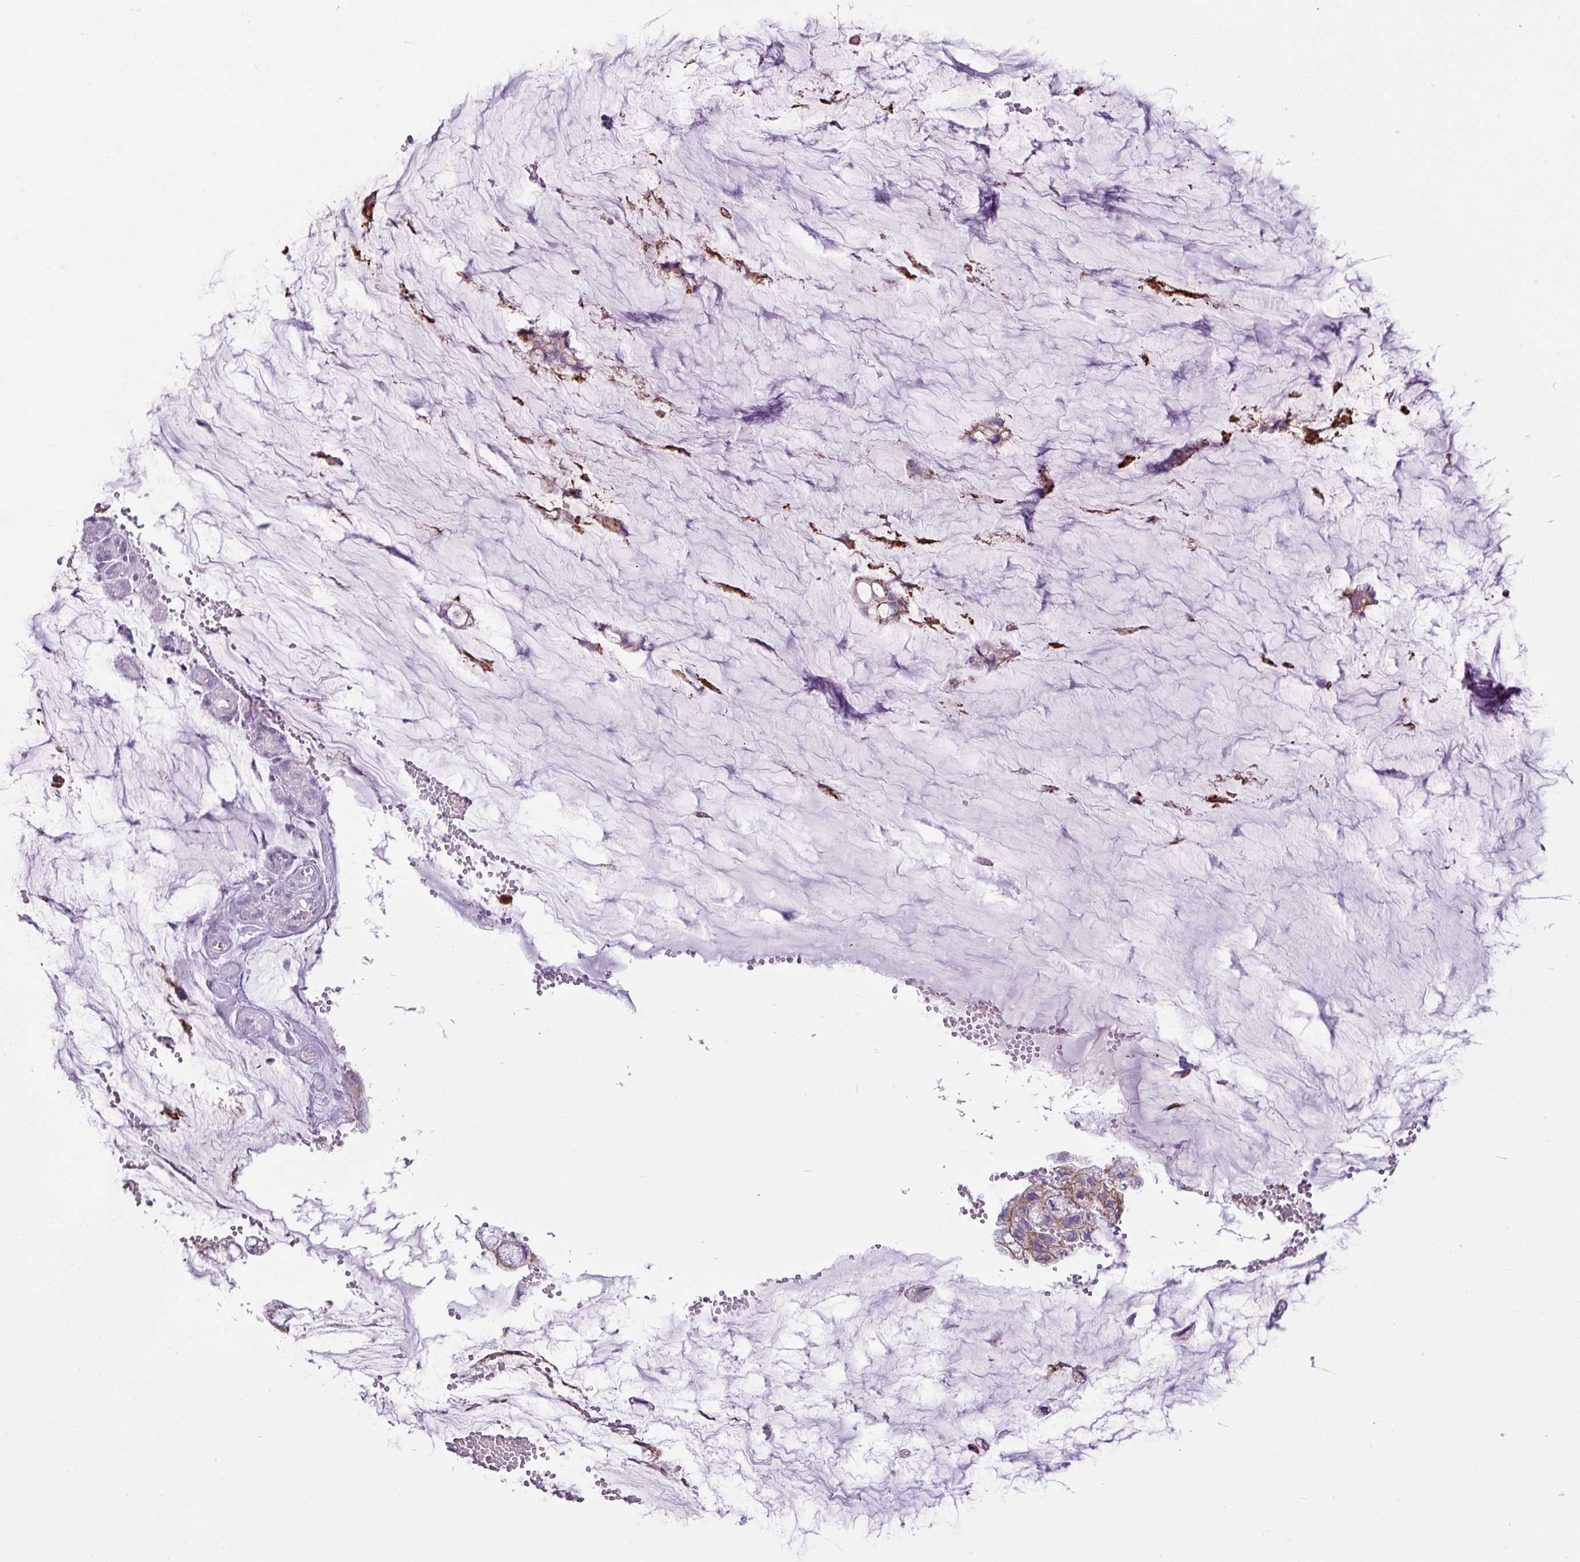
{"staining": {"intensity": "weak", "quantity": "25%-75%", "location": "cytoplasmic/membranous"}, "tissue": "ovarian cancer", "cell_type": "Tumor cells", "image_type": "cancer", "snomed": [{"axis": "morphology", "description": "Cystadenocarcinoma, mucinous, NOS"}, {"axis": "topography", "description": "Ovary"}], "caption": "Immunohistochemistry (IHC) image of neoplastic tissue: human mucinous cystadenocarcinoma (ovarian) stained using immunohistochemistry (IHC) displays low levels of weak protein expression localized specifically in the cytoplasmic/membranous of tumor cells, appearing as a cytoplasmic/membranous brown color.", "gene": "TMEM178B", "patient": {"sex": "female", "age": 39}}